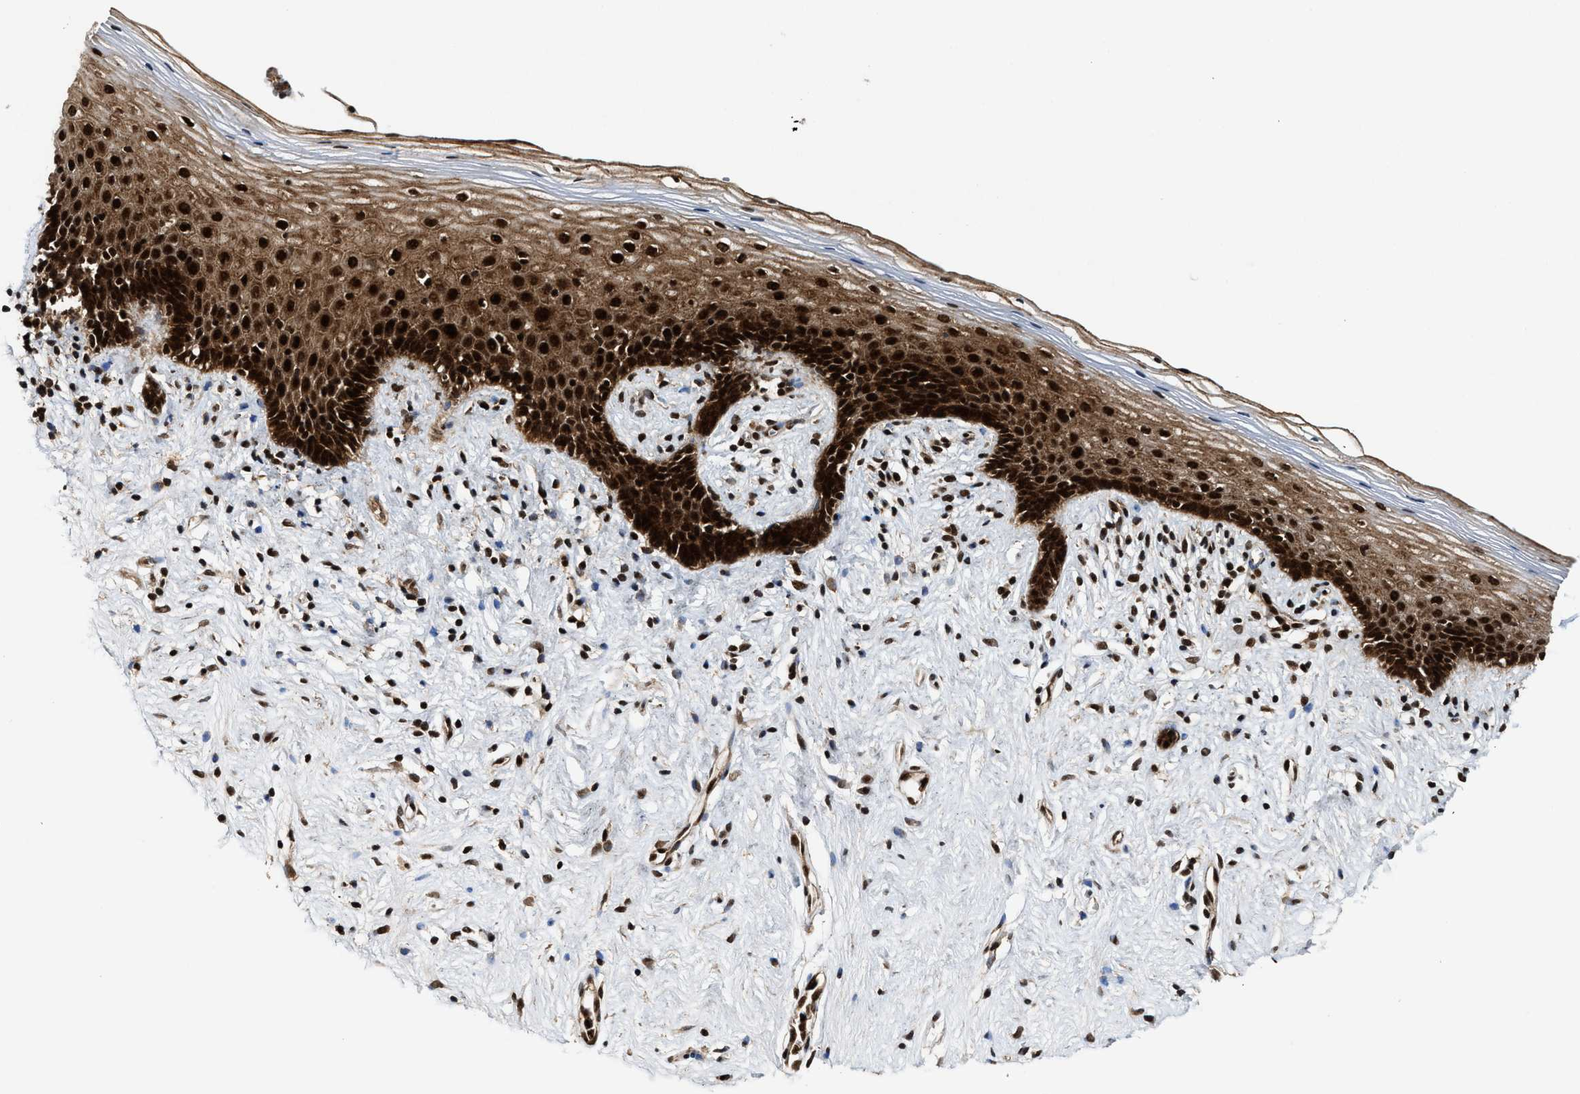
{"staining": {"intensity": "strong", "quantity": ">75%", "location": "cytoplasmic/membranous,nuclear"}, "tissue": "vagina", "cell_type": "Squamous epithelial cells", "image_type": "normal", "snomed": [{"axis": "morphology", "description": "Normal tissue, NOS"}, {"axis": "topography", "description": "Vagina"}], "caption": "Immunohistochemistry (IHC) micrograph of benign human vagina stained for a protein (brown), which displays high levels of strong cytoplasmic/membranous,nuclear expression in about >75% of squamous epithelial cells.", "gene": "MDM2", "patient": {"sex": "female", "age": 44}}